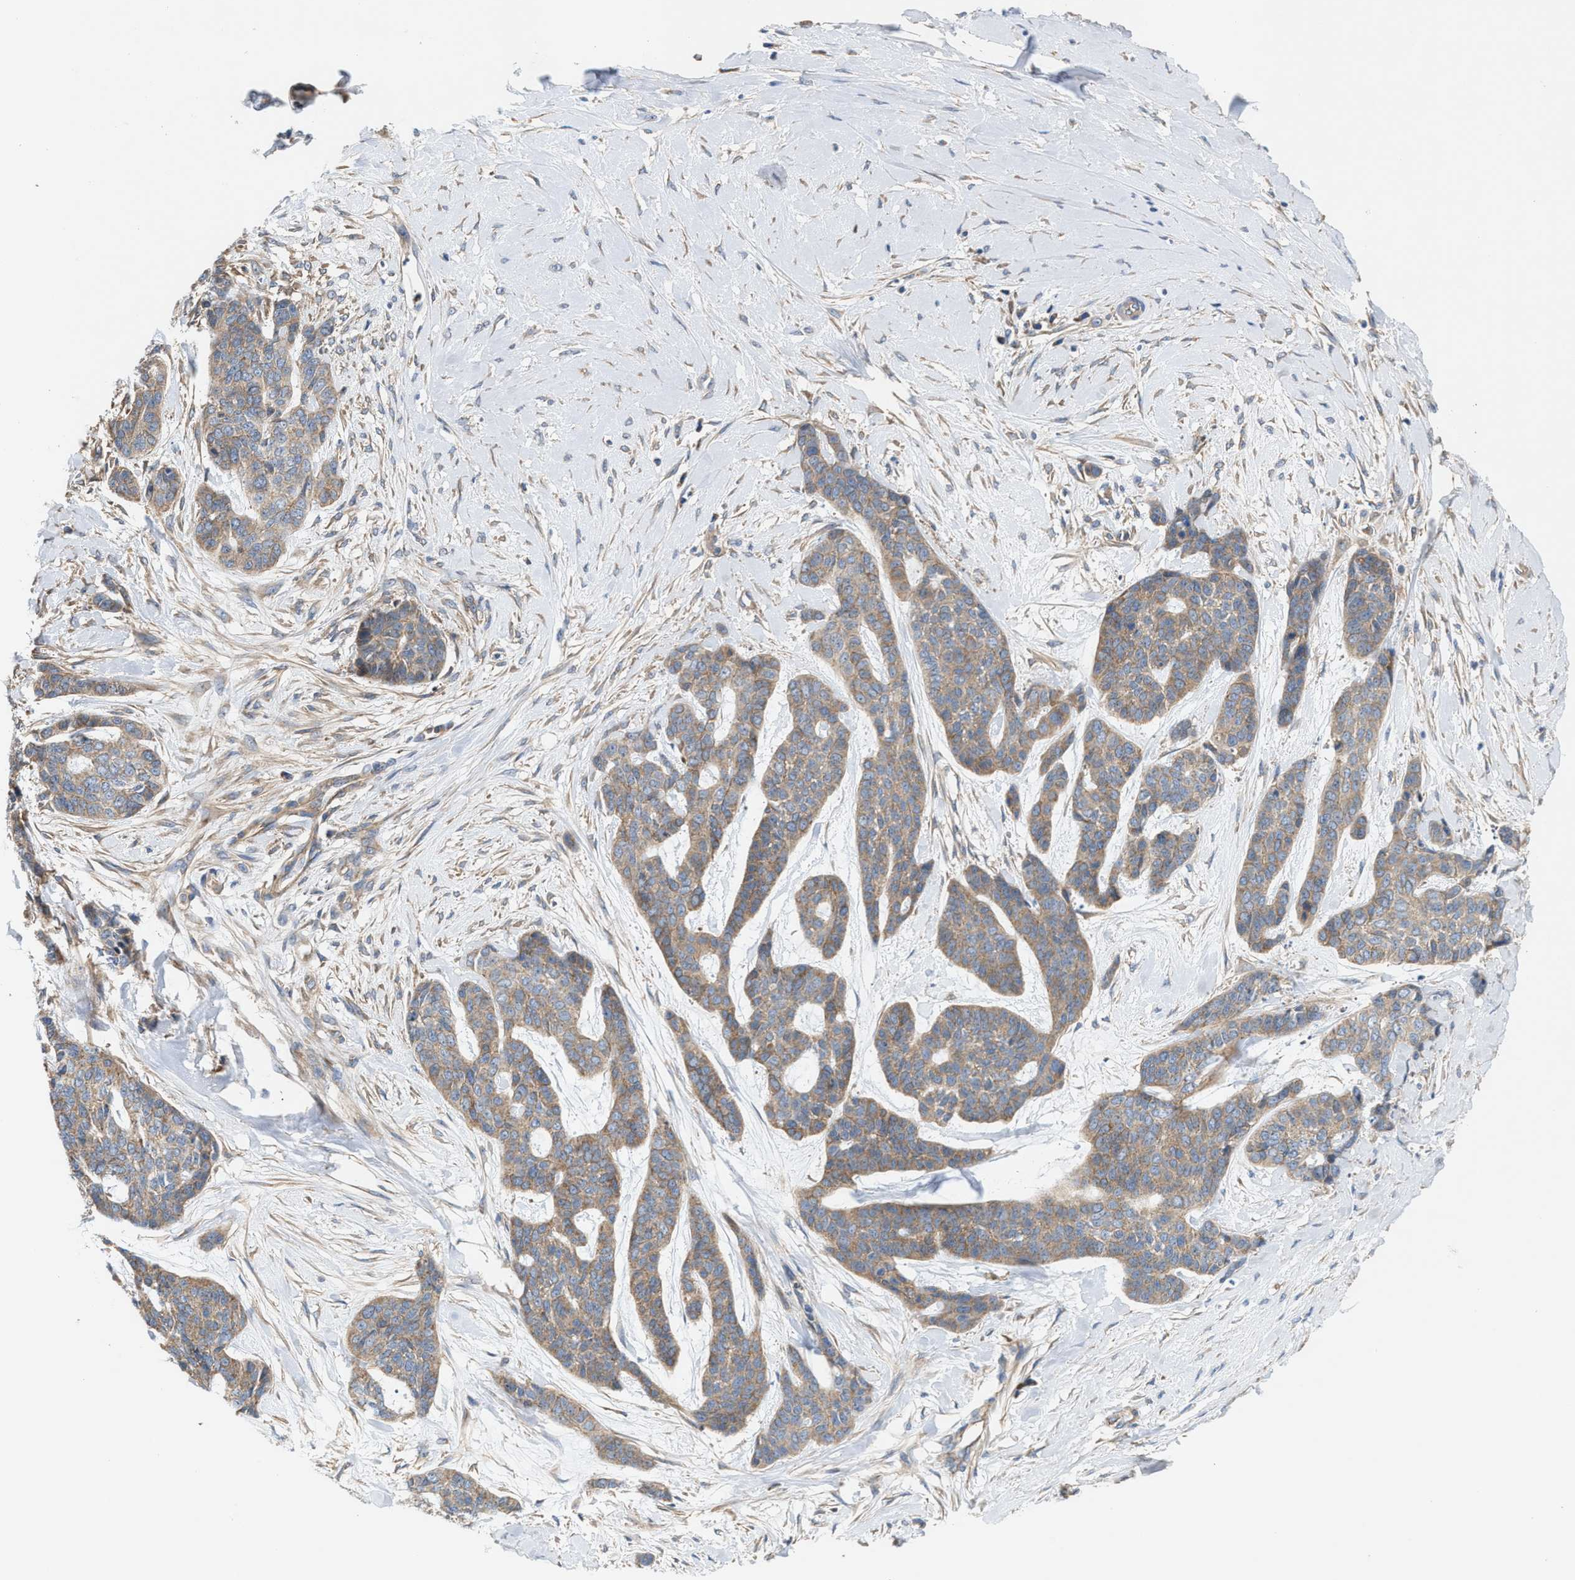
{"staining": {"intensity": "weak", "quantity": ">75%", "location": "cytoplasmic/membranous"}, "tissue": "skin cancer", "cell_type": "Tumor cells", "image_type": "cancer", "snomed": [{"axis": "morphology", "description": "Basal cell carcinoma"}, {"axis": "topography", "description": "Skin"}], "caption": "This photomicrograph displays IHC staining of human basal cell carcinoma (skin), with low weak cytoplasmic/membranous staining in approximately >75% of tumor cells.", "gene": "OXSM", "patient": {"sex": "female", "age": 64}}